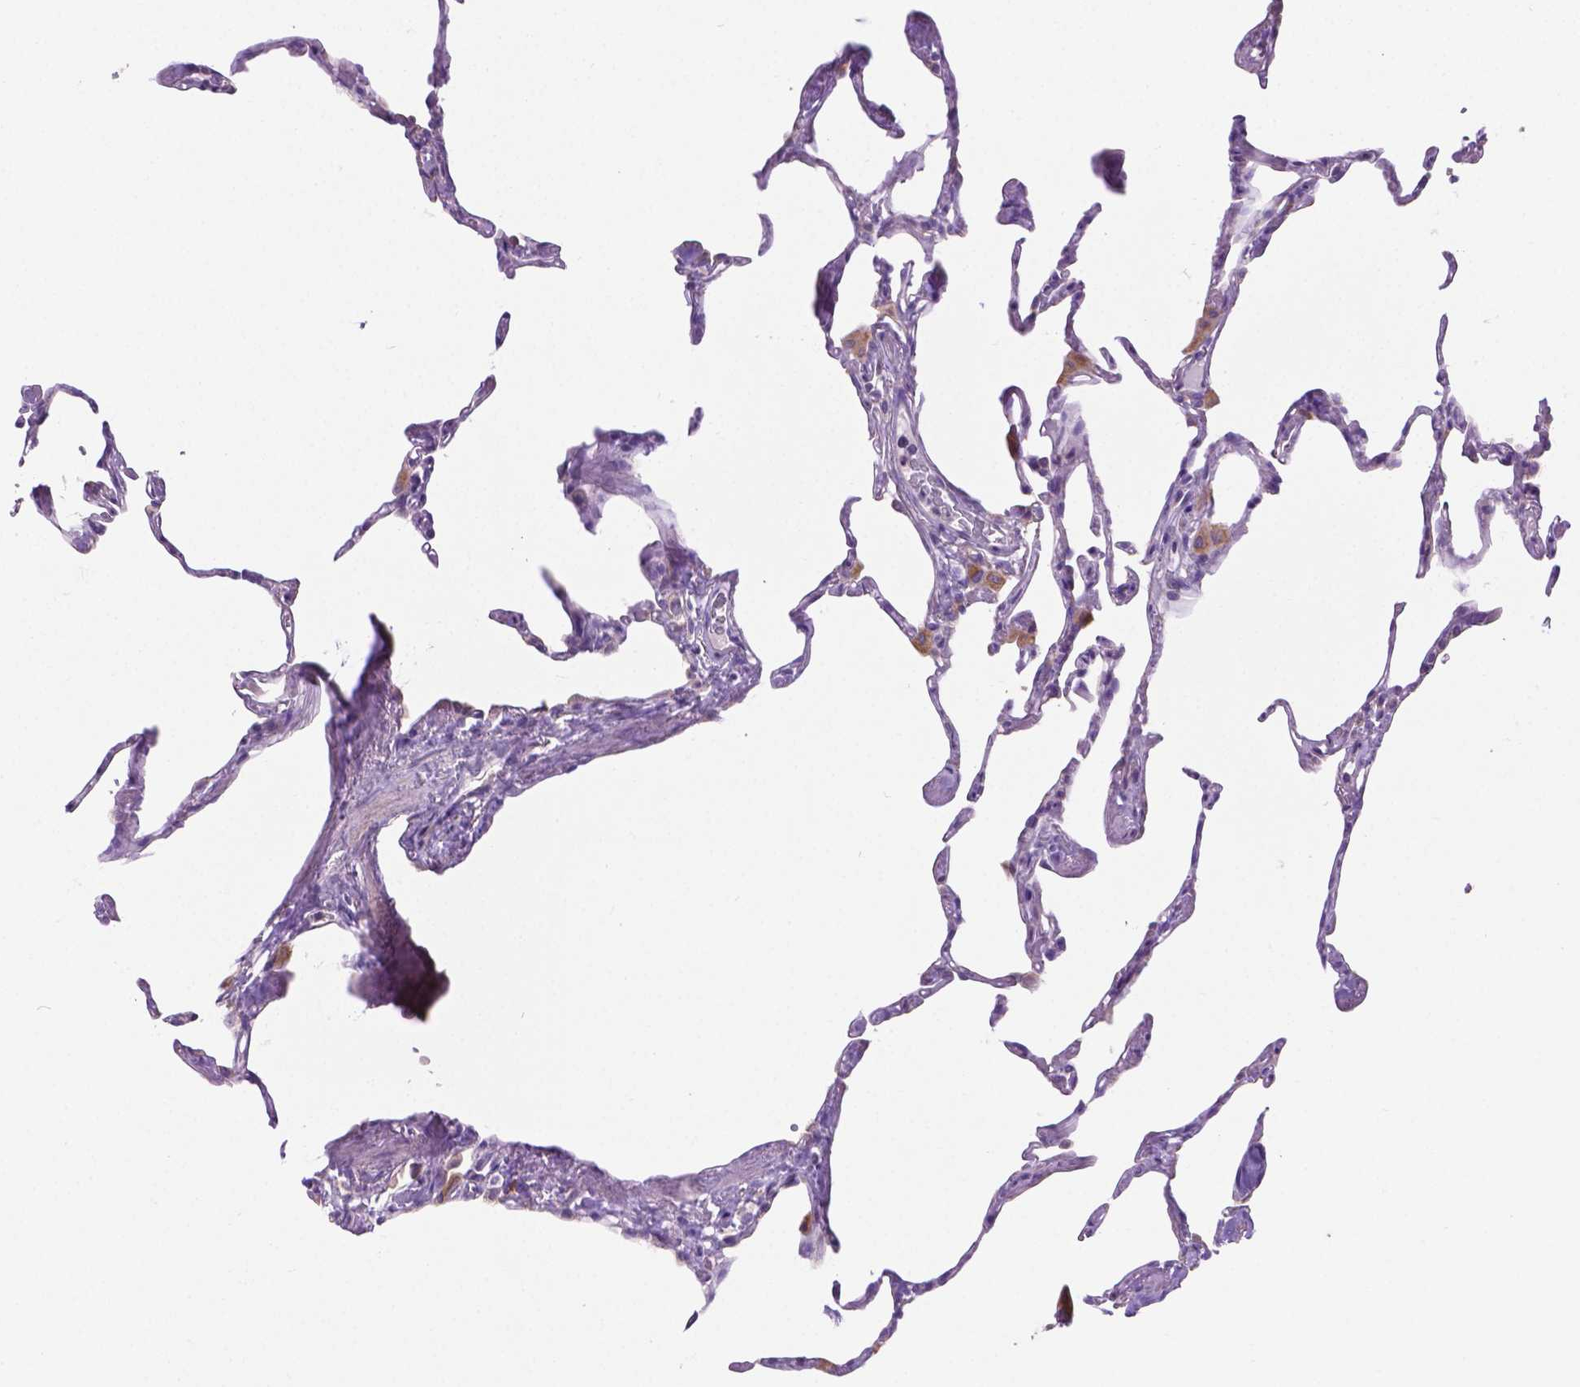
{"staining": {"intensity": "negative", "quantity": "none", "location": "none"}, "tissue": "lung", "cell_type": "Alveolar cells", "image_type": "normal", "snomed": [{"axis": "morphology", "description": "Normal tissue, NOS"}, {"axis": "topography", "description": "Lung"}], "caption": "IHC photomicrograph of unremarkable human lung stained for a protein (brown), which reveals no expression in alveolar cells.", "gene": "CDH7", "patient": {"sex": "male", "age": 65}}